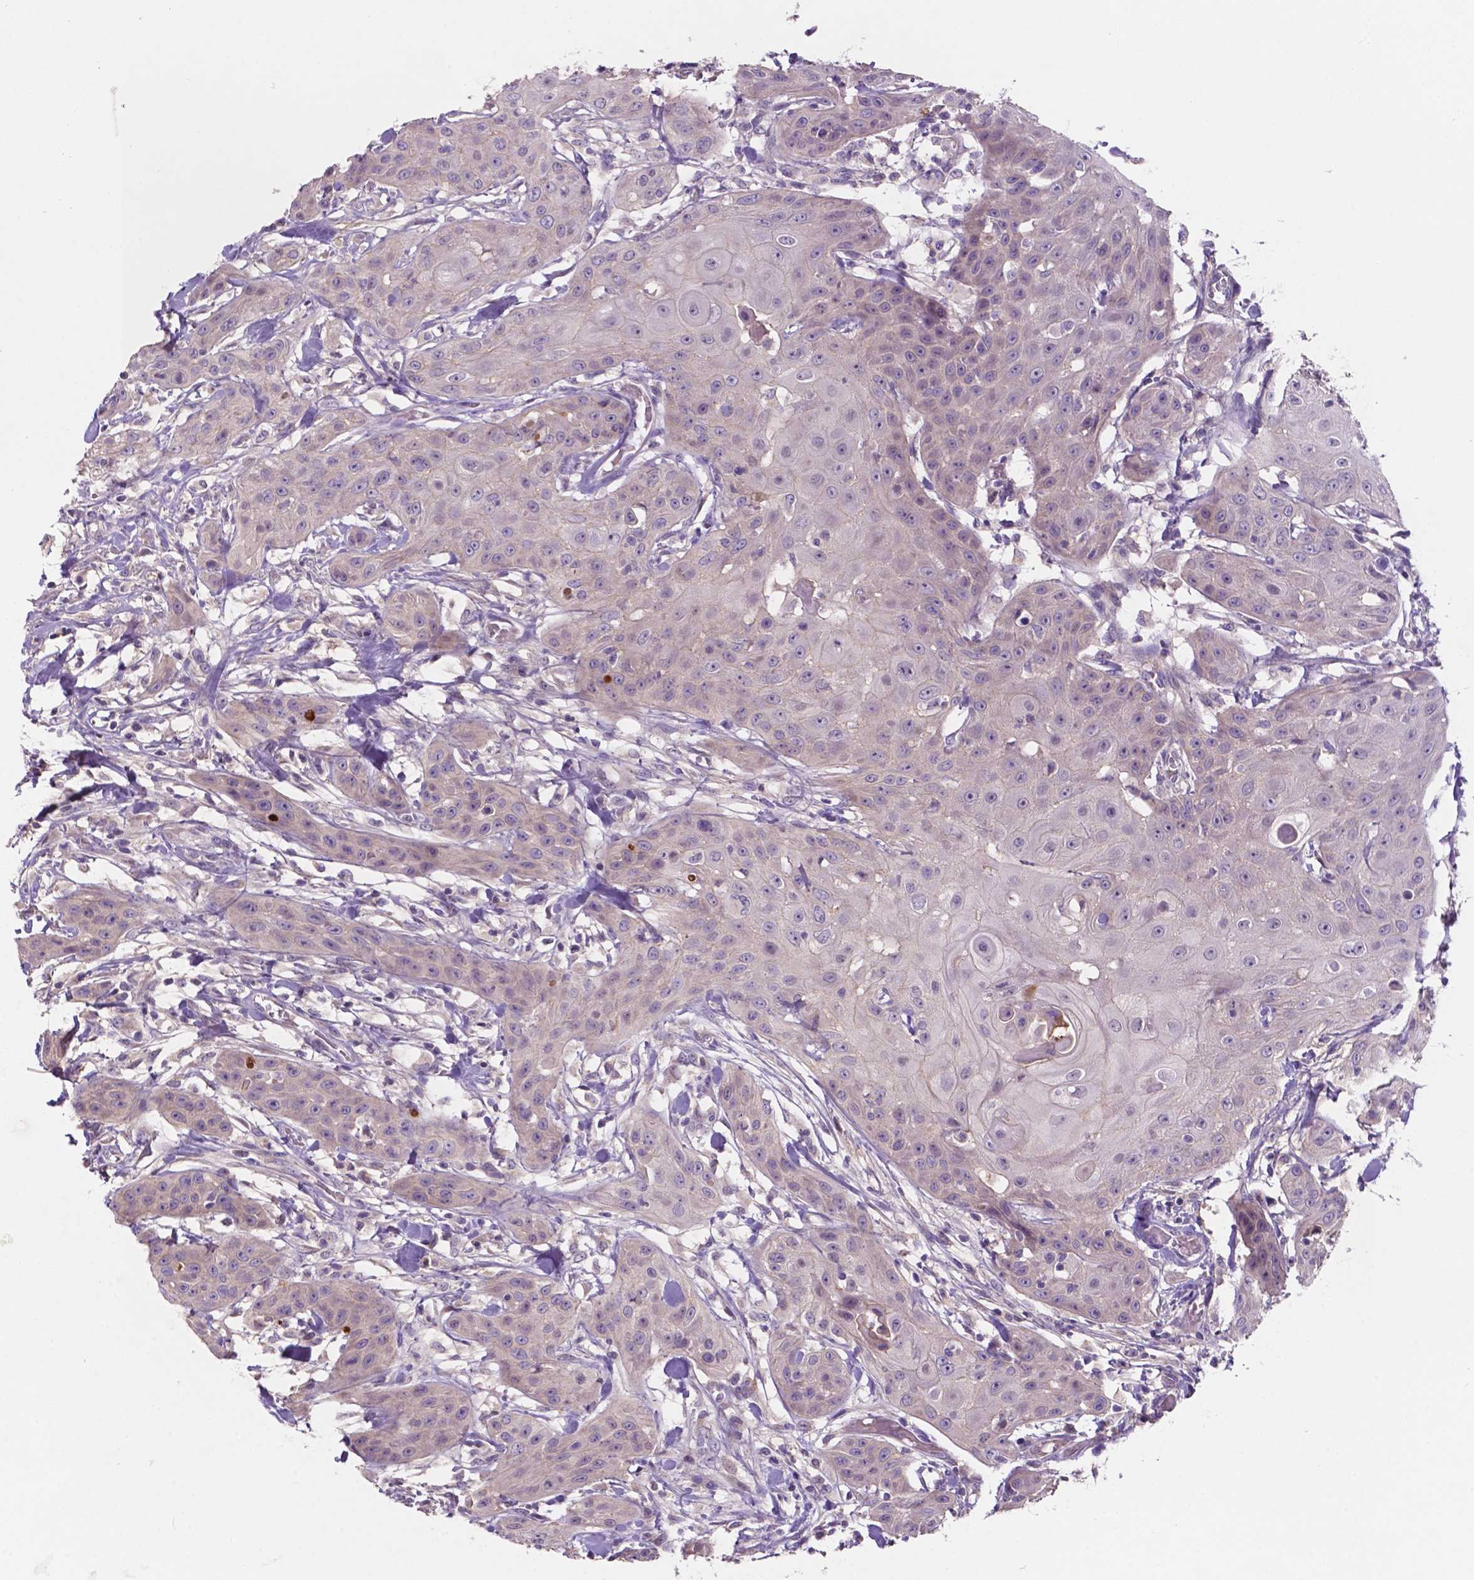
{"staining": {"intensity": "negative", "quantity": "none", "location": "none"}, "tissue": "head and neck cancer", "cell_type": "Tumor cells", "image_type": "cancer", "snomed": [{"axis": "morphology", "description": "Squamous cell carcinoma, NOS"}, {"axis": "topography", "description": "Oral tissue"}, {"axis": "topography", "description": "Head-Neck"}], "caption": "Immunohistochemical staining of human head and neck squamous cell carcinoma shows no significant positivity in tumor cells.", "gene": "MKRN2OS", "patient": {"sex": "female", "age": 55}}